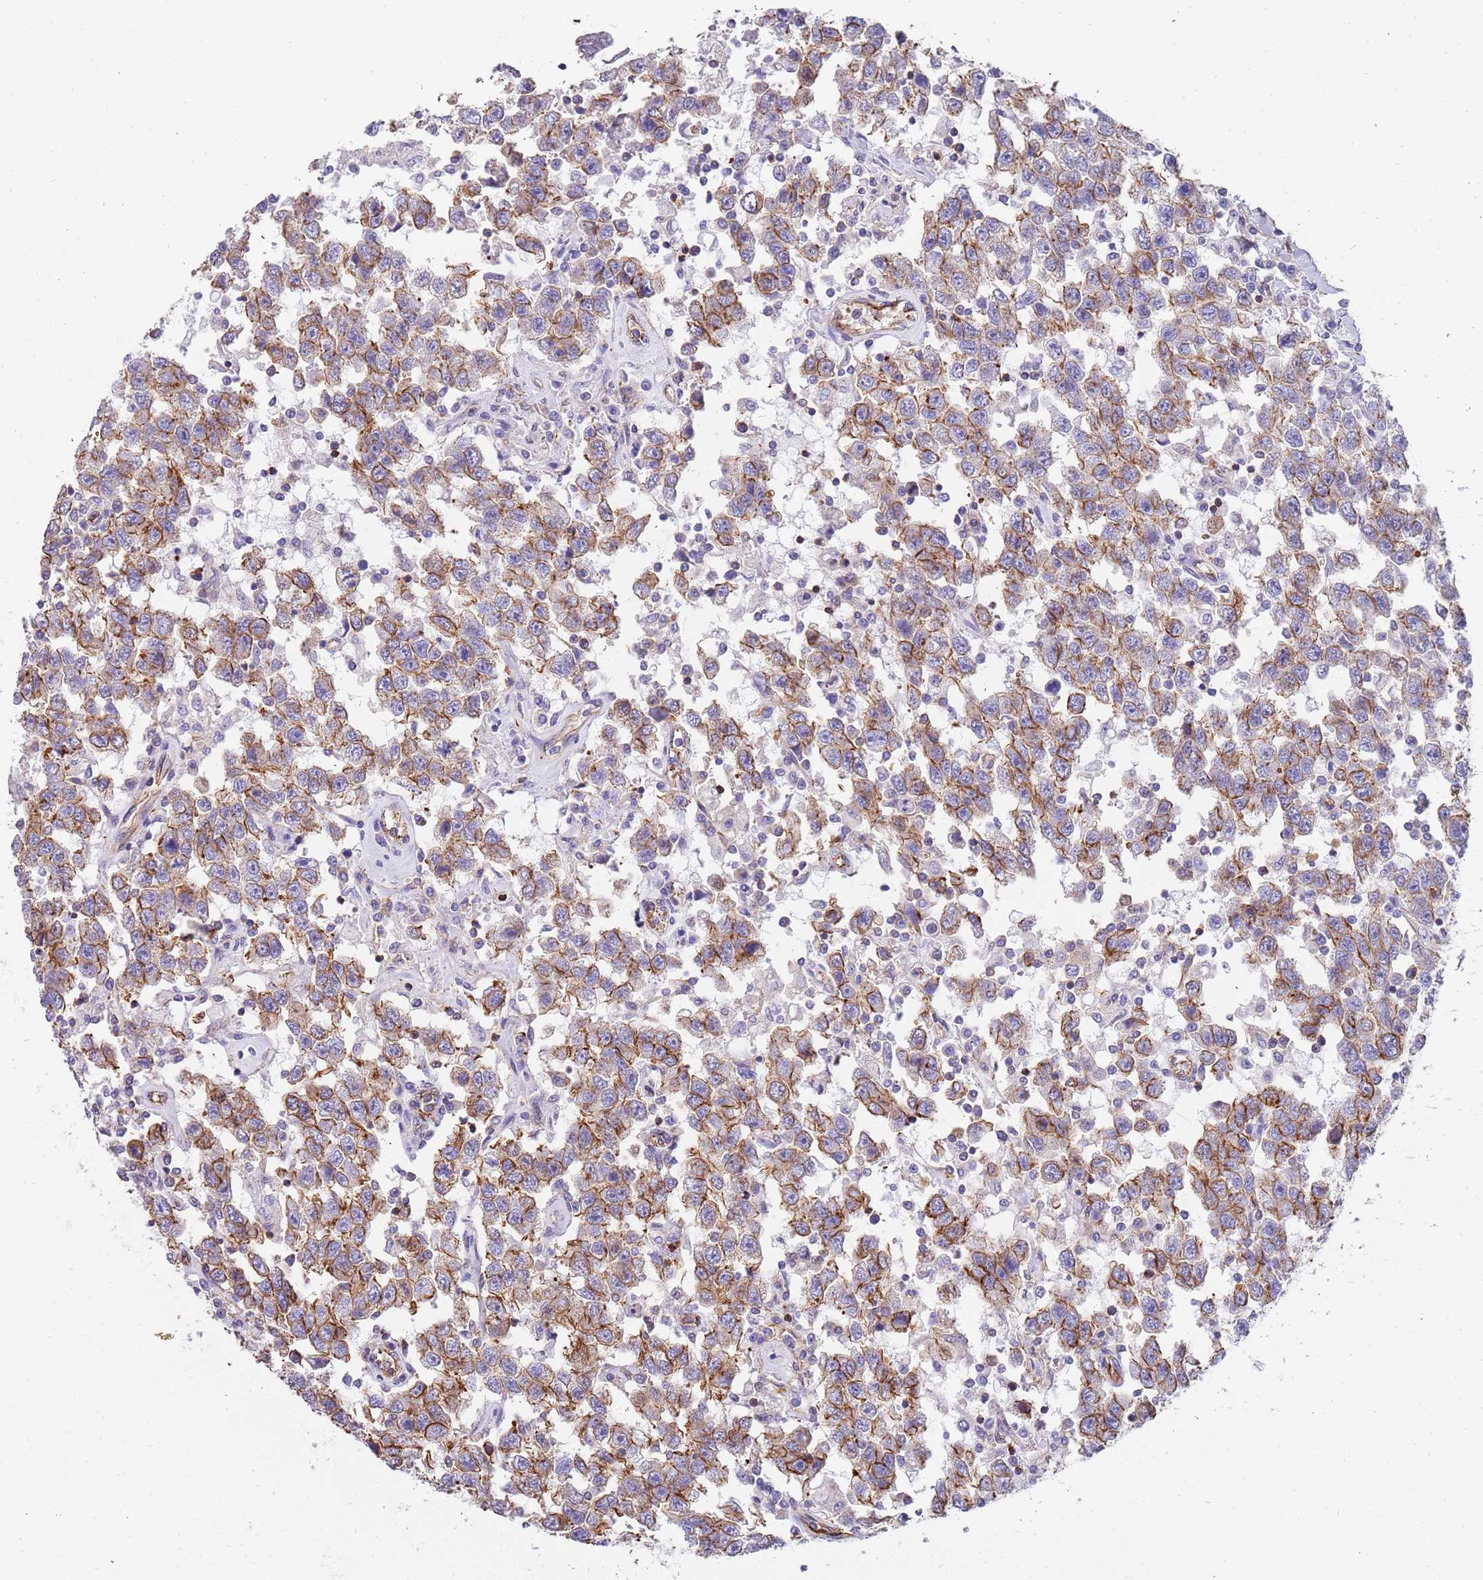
{"staining": {"intensity": "moderate", "quantity": ">75%", "location": "cytoplasmic/membranous"}, "tissue": "testis cancer", "cell_type": "Tumor cells", "image_type": "cancer", "snomed": [{"axis": "morphology", "description": "Seminoma, NOS"}, {"axis": "topography", "description": "Testis"}], "caption": "This micrograph reveals testis cancer stained with IHC to label a protein in brown. The cytoplasmic/membranous of tumor cells show moderate positivity for the protein. Nuclei are counter-stained blue.", "gene": "GFRAL", "patient": {"sex": "male", "age": 41}}